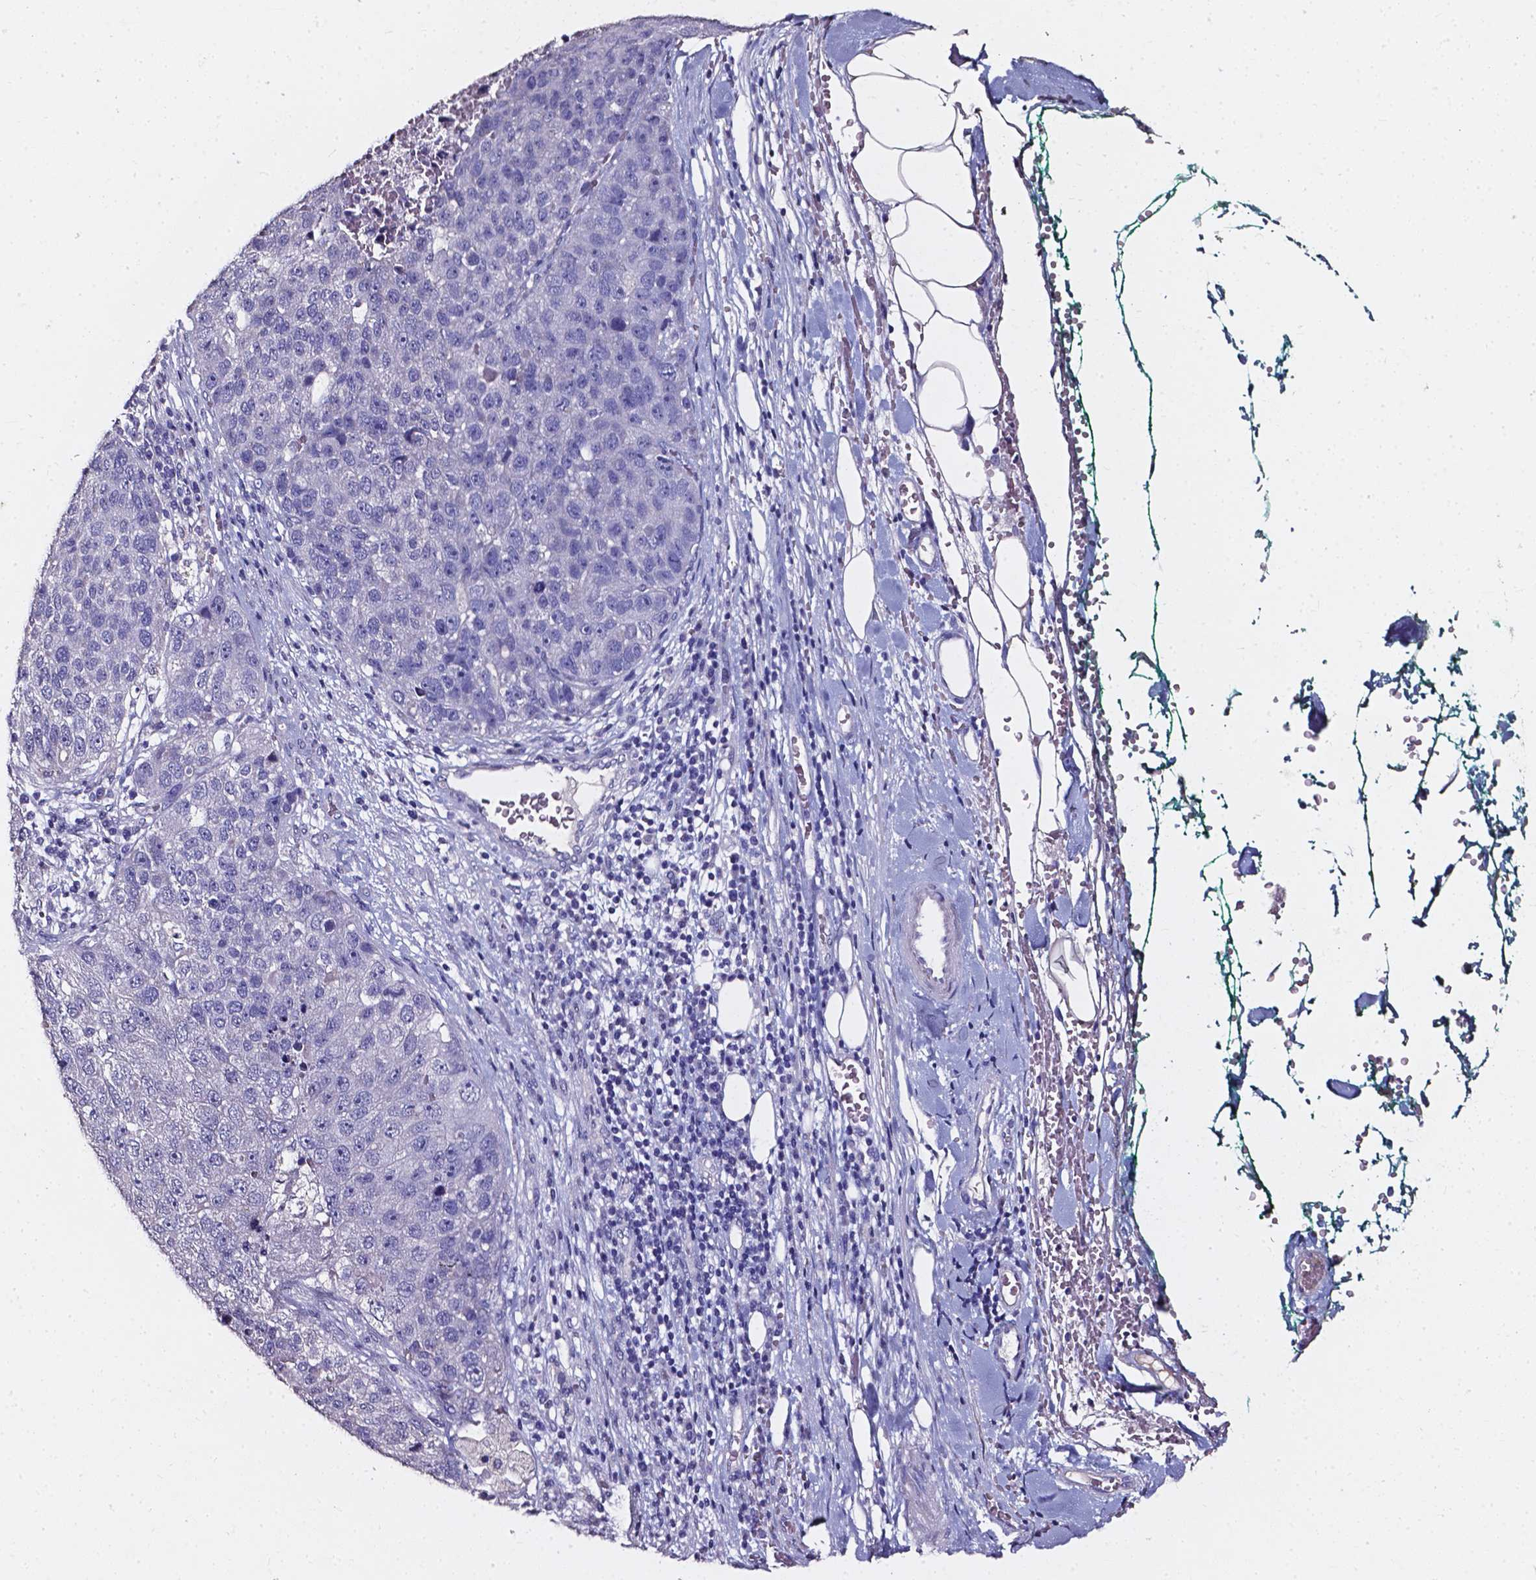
{"staining": {"intensity": "negative", "quantity": "none", "location": "none"}, "tissue": "pancreatic cancer", "cell_type": "Tumor cells", "image_type": "cancer", "snomed": [{"axis": "morphology", "description": "Adenocarcinoma, NOS"}, {"axis": "topography", "description": "Pancreas"}], "caption": "This is an immunohistochemistry image of human pancreatic cancer. There is no expression in tumor cells.", "gene": "AKR1B10", "patient": {"sex": "female", "age": 61}}